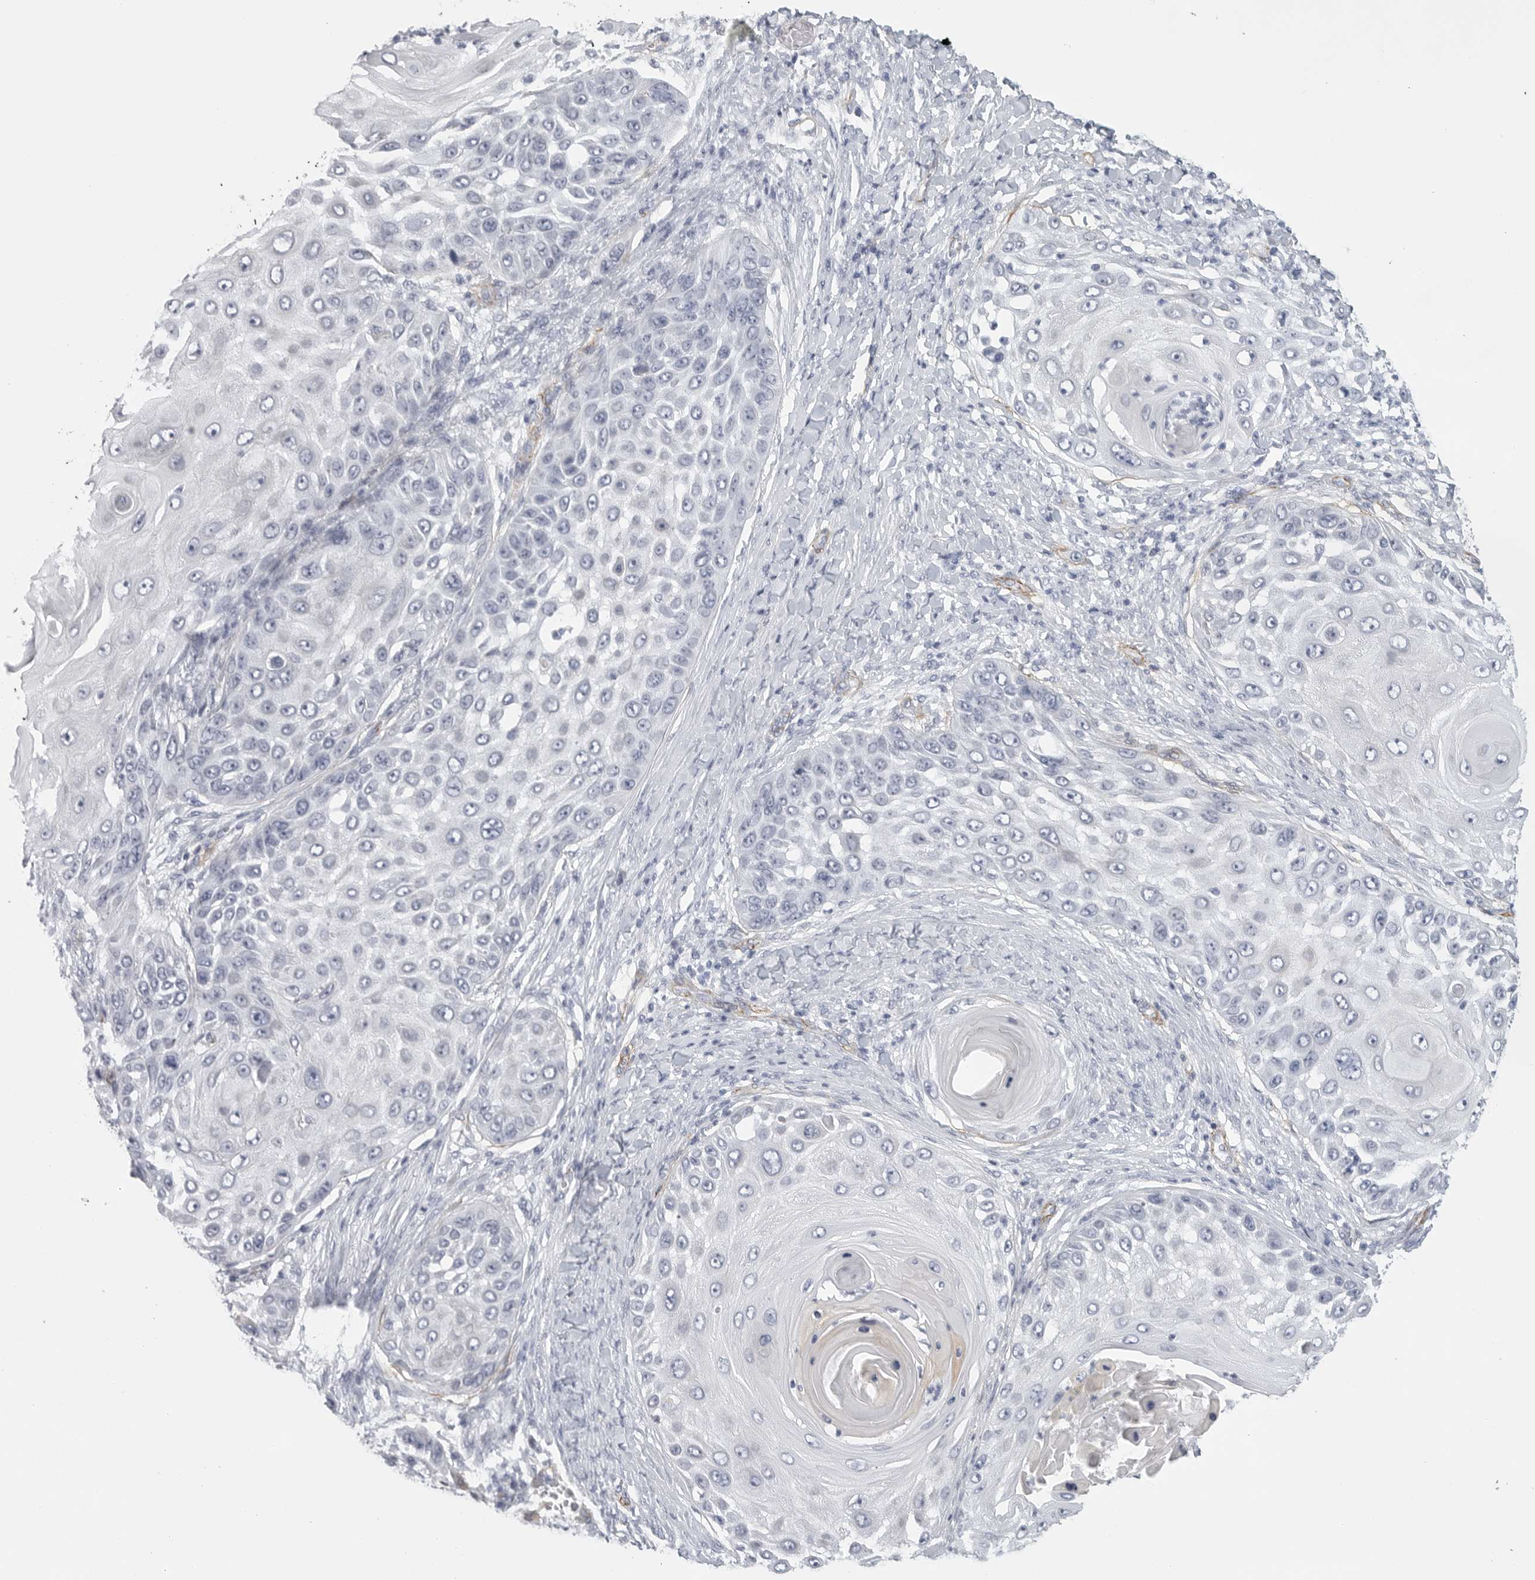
{"staining": {"intensity": "negative", "quantity": "none", "location": "none"}, "tissue": "skin cancer", "cell_type": "Tumor cells", "image_type": "cancer", "snomed": [{"axis": "morphology", "description": "Squamous cell carcinoma, NOS"}, {"axis": "topography", "description": "Skin"}], "caption": "Tumor cells show no significant staining in skin squamous cell carcinoma.", "gene": "TNR", "patient": {"sex": "female", "age": 44}}